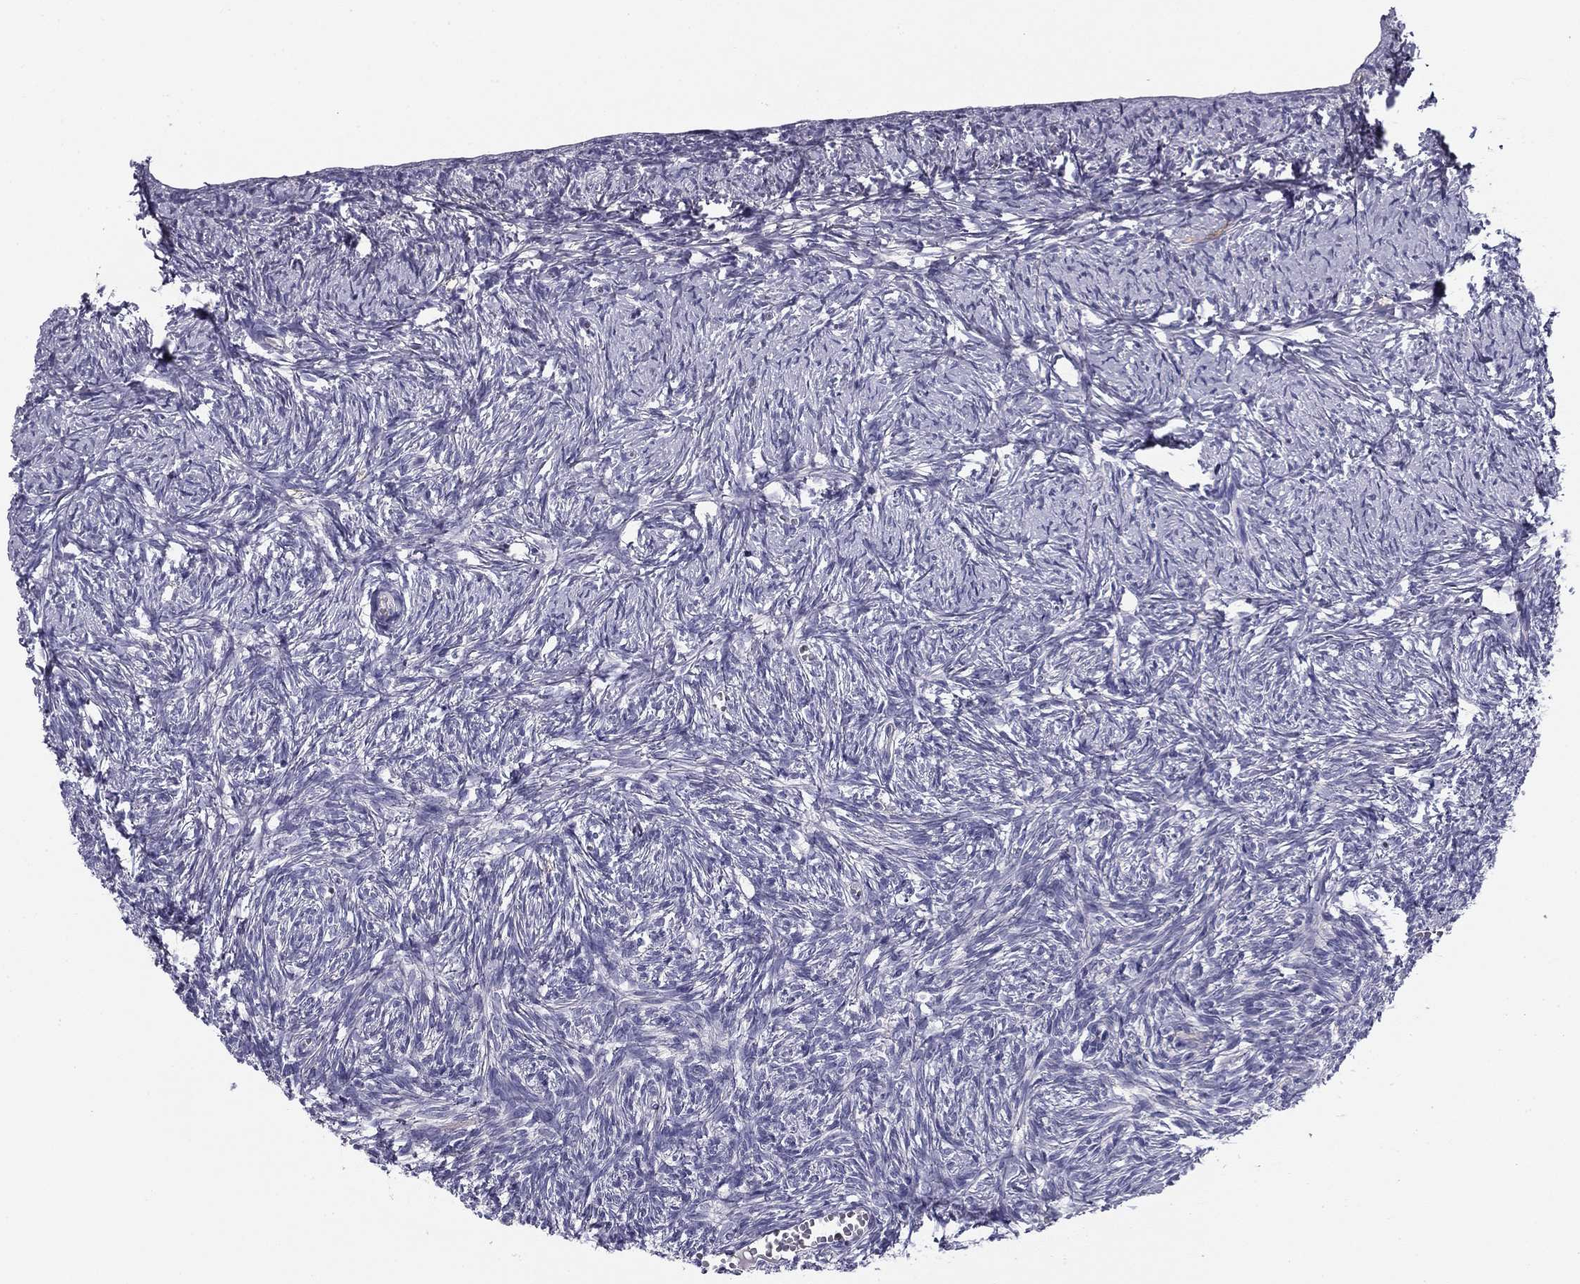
{"staining": {"intensity": "negative", "quantity": "none", "location": "none"}, "tissue": "ovary", "cell_type": "Ovarian stroma cells", "image_type": "normal", "snomed": [{"axis": "morphology", "description": "Normal tissue, NOS"}, {"axis": "topography", "description": "Ovary"}], "caption": "This is a histopathology image of IHC staining of unremarkable ovary, which shows no positivity in ovarian stroma cells.", "gene": "FLNC", "patient": {"sex": "female", "age": 43}}